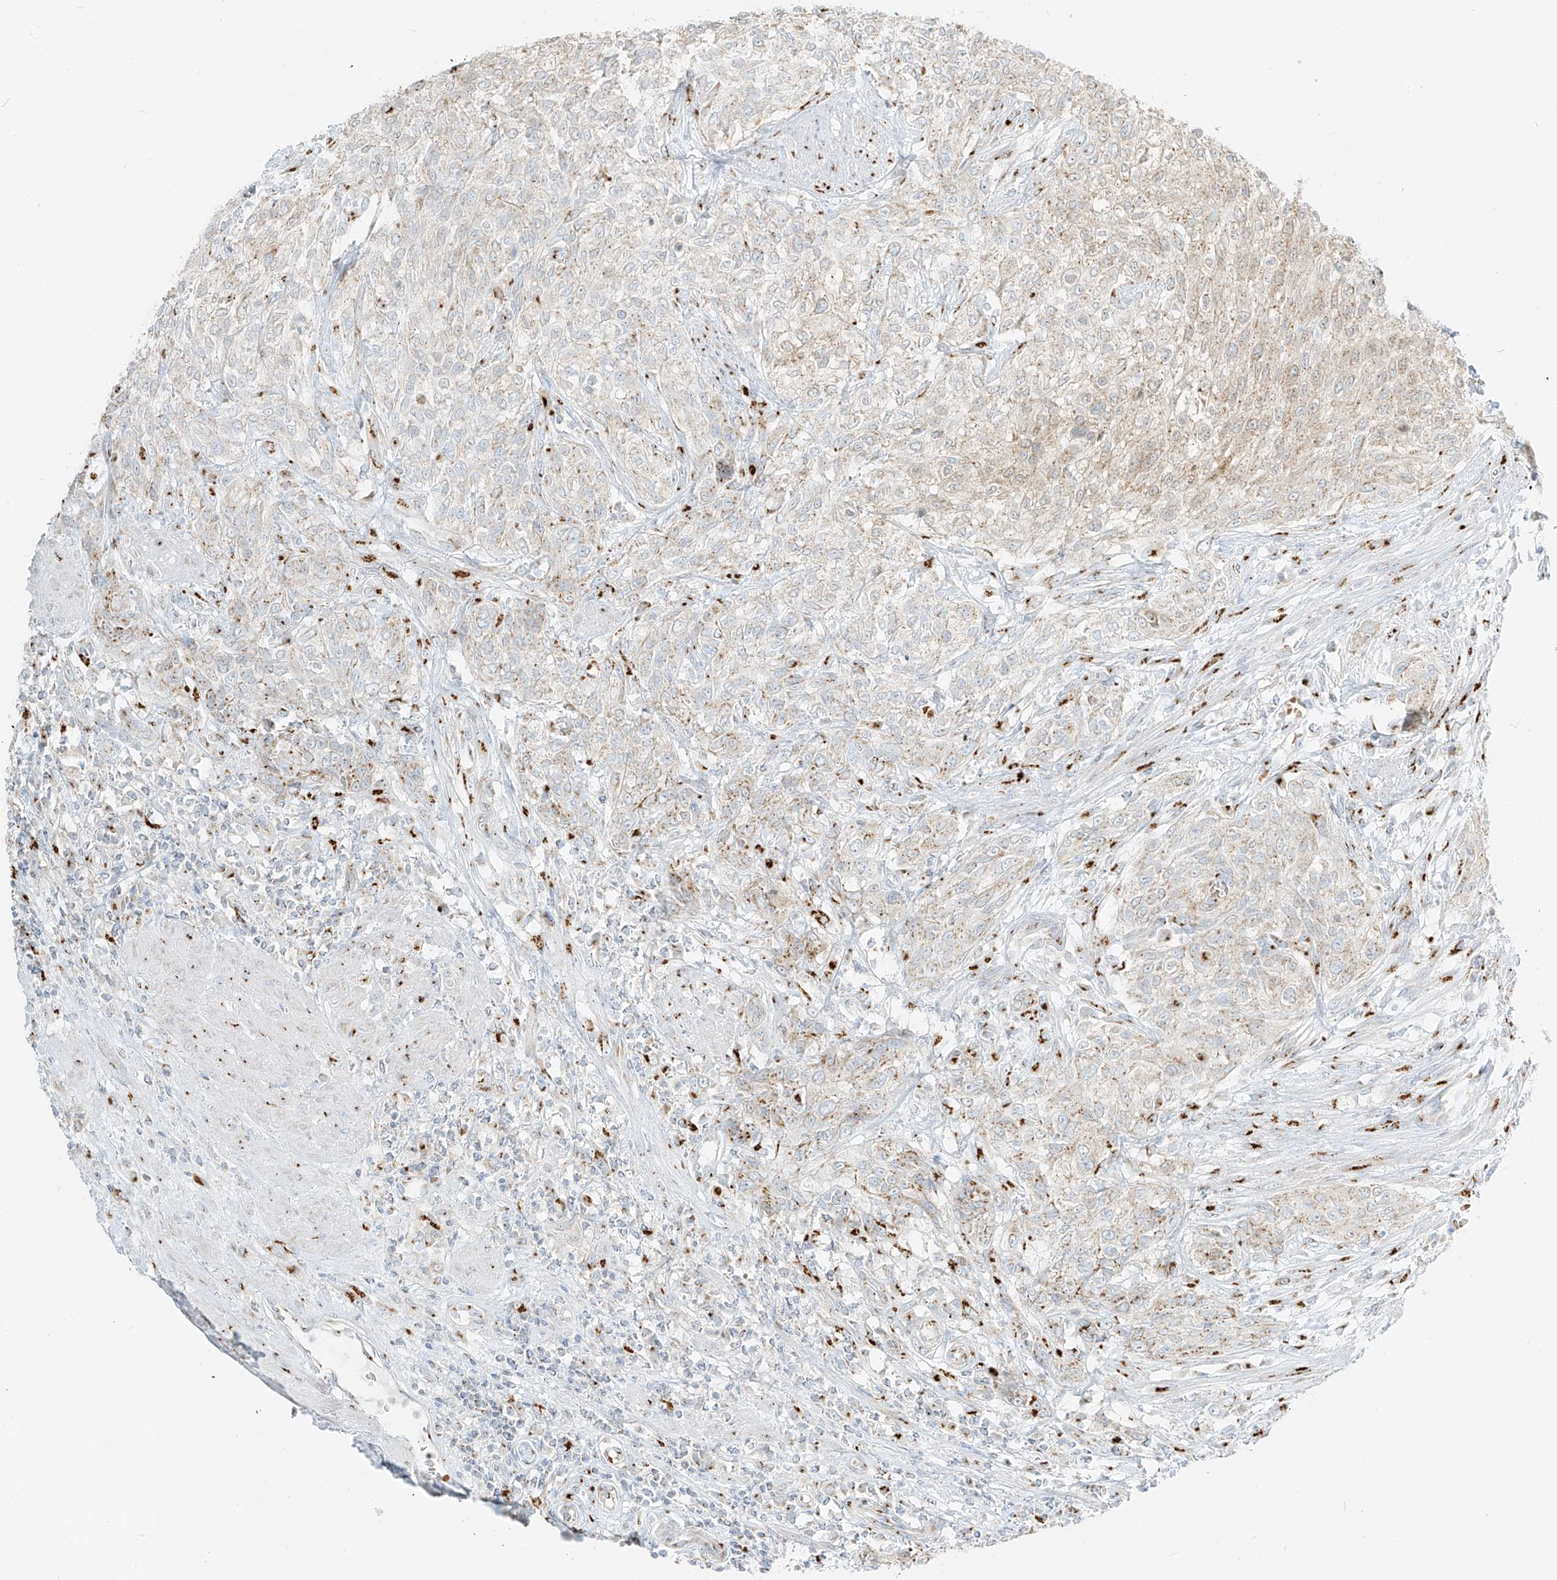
{"staining": {"intensity": "weak", "quantity": "25%-75%", "location": "cytoplasmic/membranous"}, "tissue": "urothelial cancer", "cell_type": "Tumor cells", "image_type": "cancer", "snomed": [{"axis": "morphology", "description": "Urothelial carcinoma, High grade"}, {"axis": "topography", "description": "Urinary bladder"}], "caption": "This photomicrograph displays urothelial carcinoma (high-grade) stained with IHC to label a protein in brown. The cytoplasmic/membranous of tumor cells show weak positivity for the protein. Nuclei are counter-stained blue.", "gene": "TMEM87B", "patient": {"sex": "male", "age": 35}}